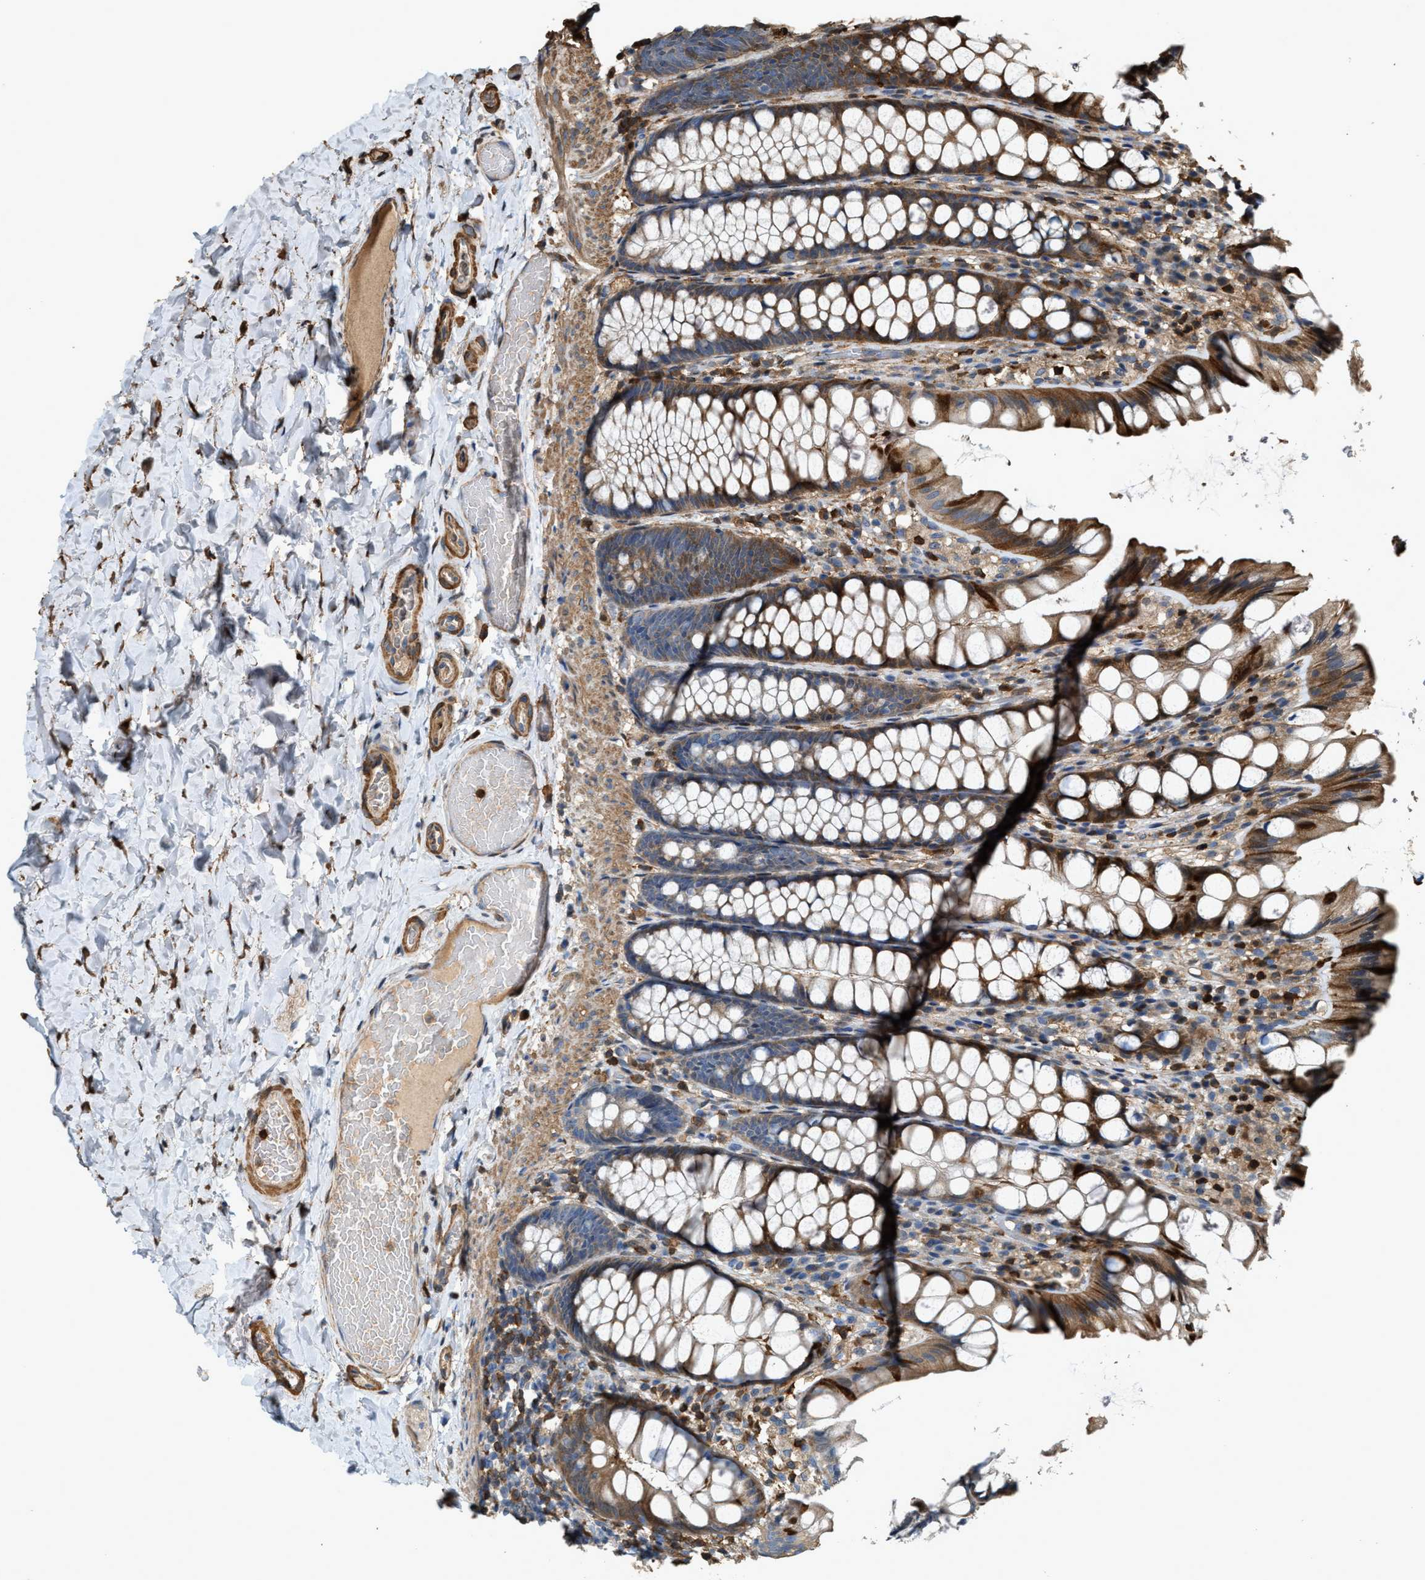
{"staining": {"intensity": "moderate", "quantity": ">75%", "location": "cytoplasmic/membranous"}, "tissue": "colon", "cell_type": "Endothelial cells", "image_type": "normal", "snomed": [{"axis": "morphology", "description": "Normal tissue, NOS"}, {"axis": "topography", "description": "Colon"}], "caption": "Moderate cytoplasmic/membranous protein staining is identified in about >75% of endothelial cells in colon. The protein is shown in brown color, while the nuclei are stained blue.", "gene": "SERPINB5", "patient": {"sex": "male", "age": 47}}